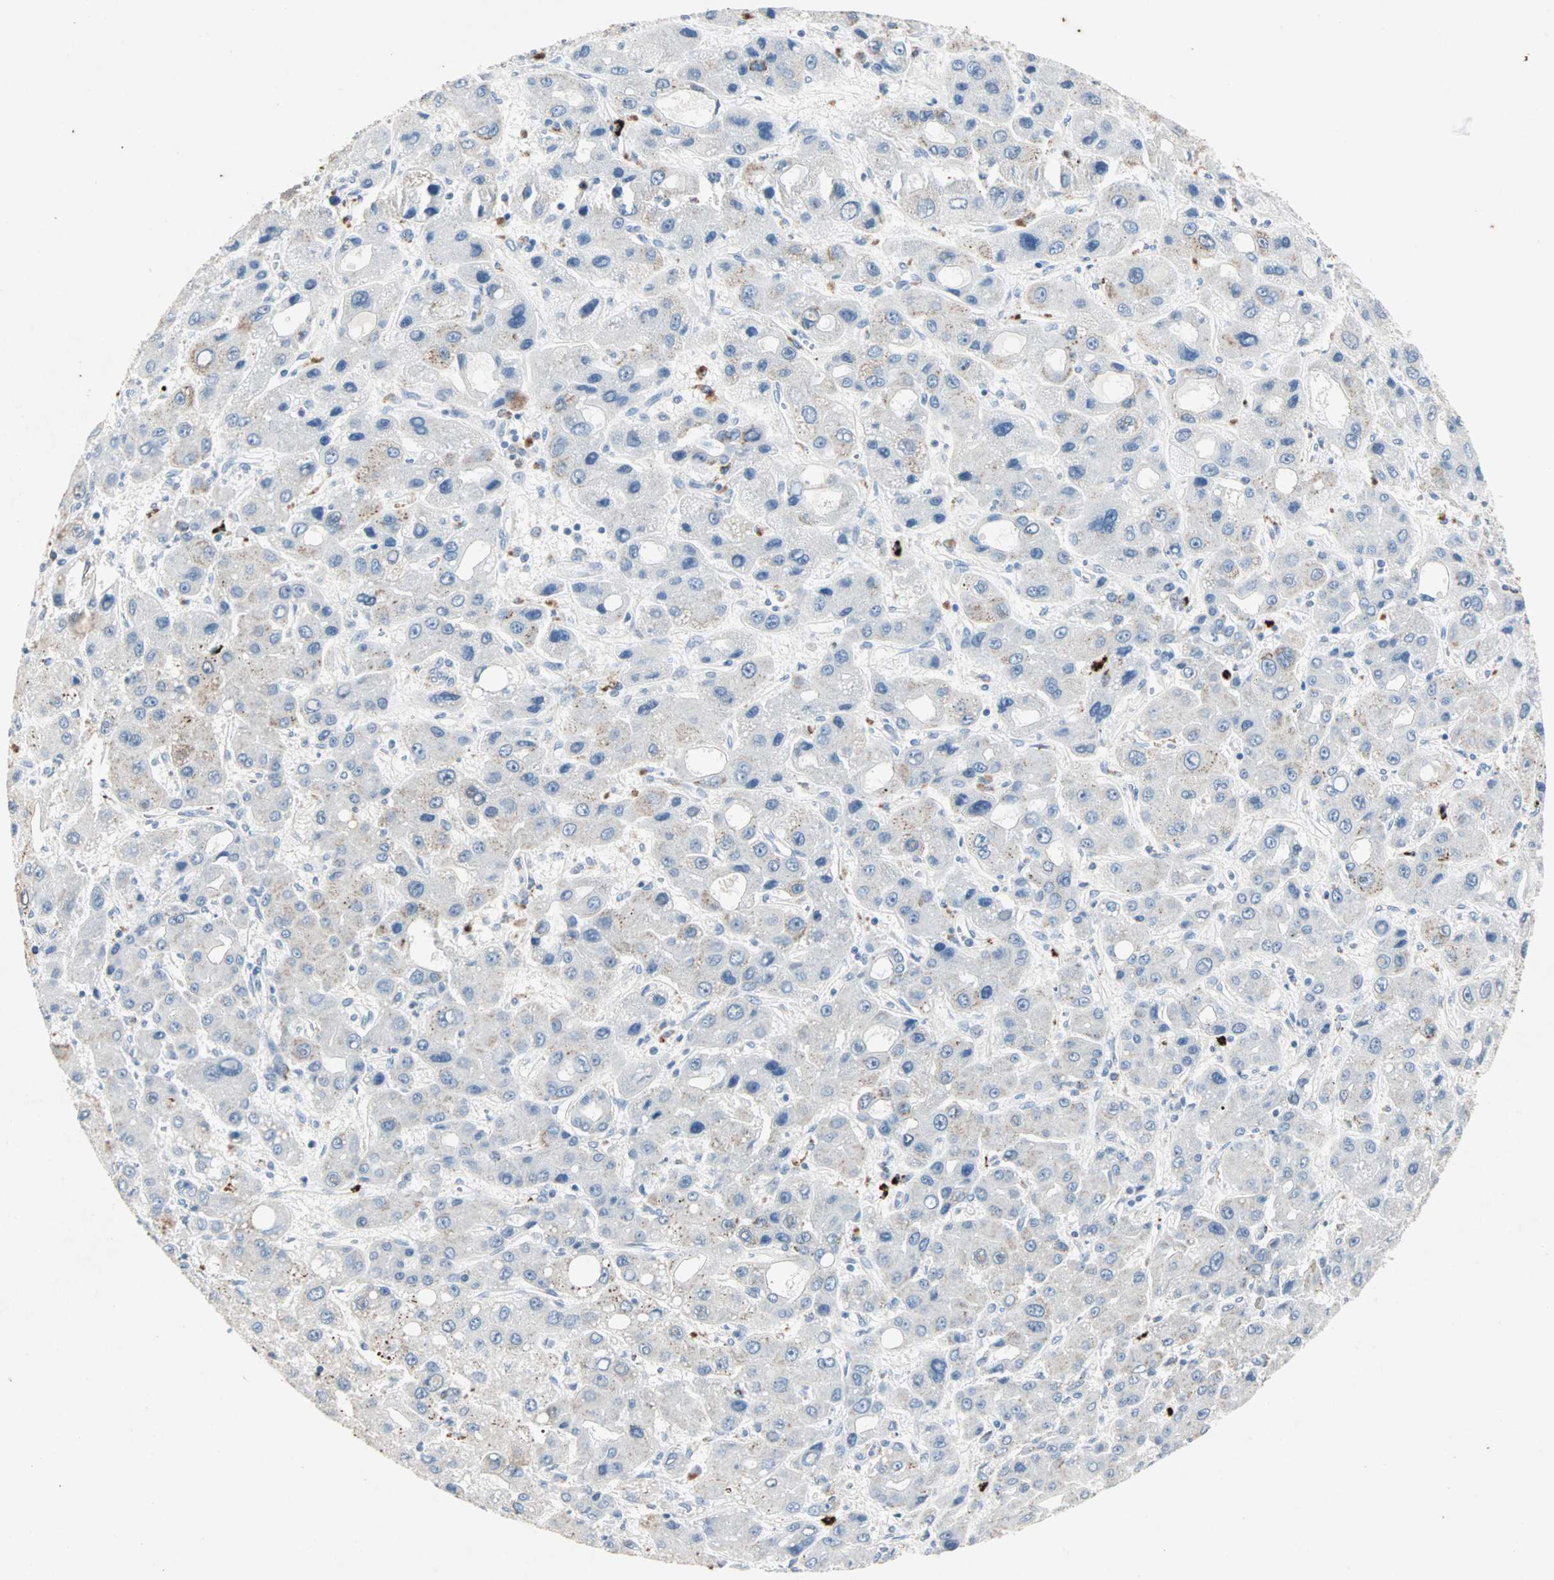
{"staining": {"intensity": "weak", "quantity": "<25%", "location": "cytoplasmic/membranous"}, "tissue": "liver cancer", "cell_type": "Tumor cells", "image_type": "cancer", "snomed": [{"axis": "morphology", "description": "Carcinoma, Hepatocellular, NOS"}, {"axis": "topography", "description": "Liver"}], "caption": "DAB immunohistochemical staining of hepatocellular carcinoma (liver) demonstrates no significant positivity in tumor cells.", "gene": "CEACAM6", "patient": {"sex": "male", "age": 55}}